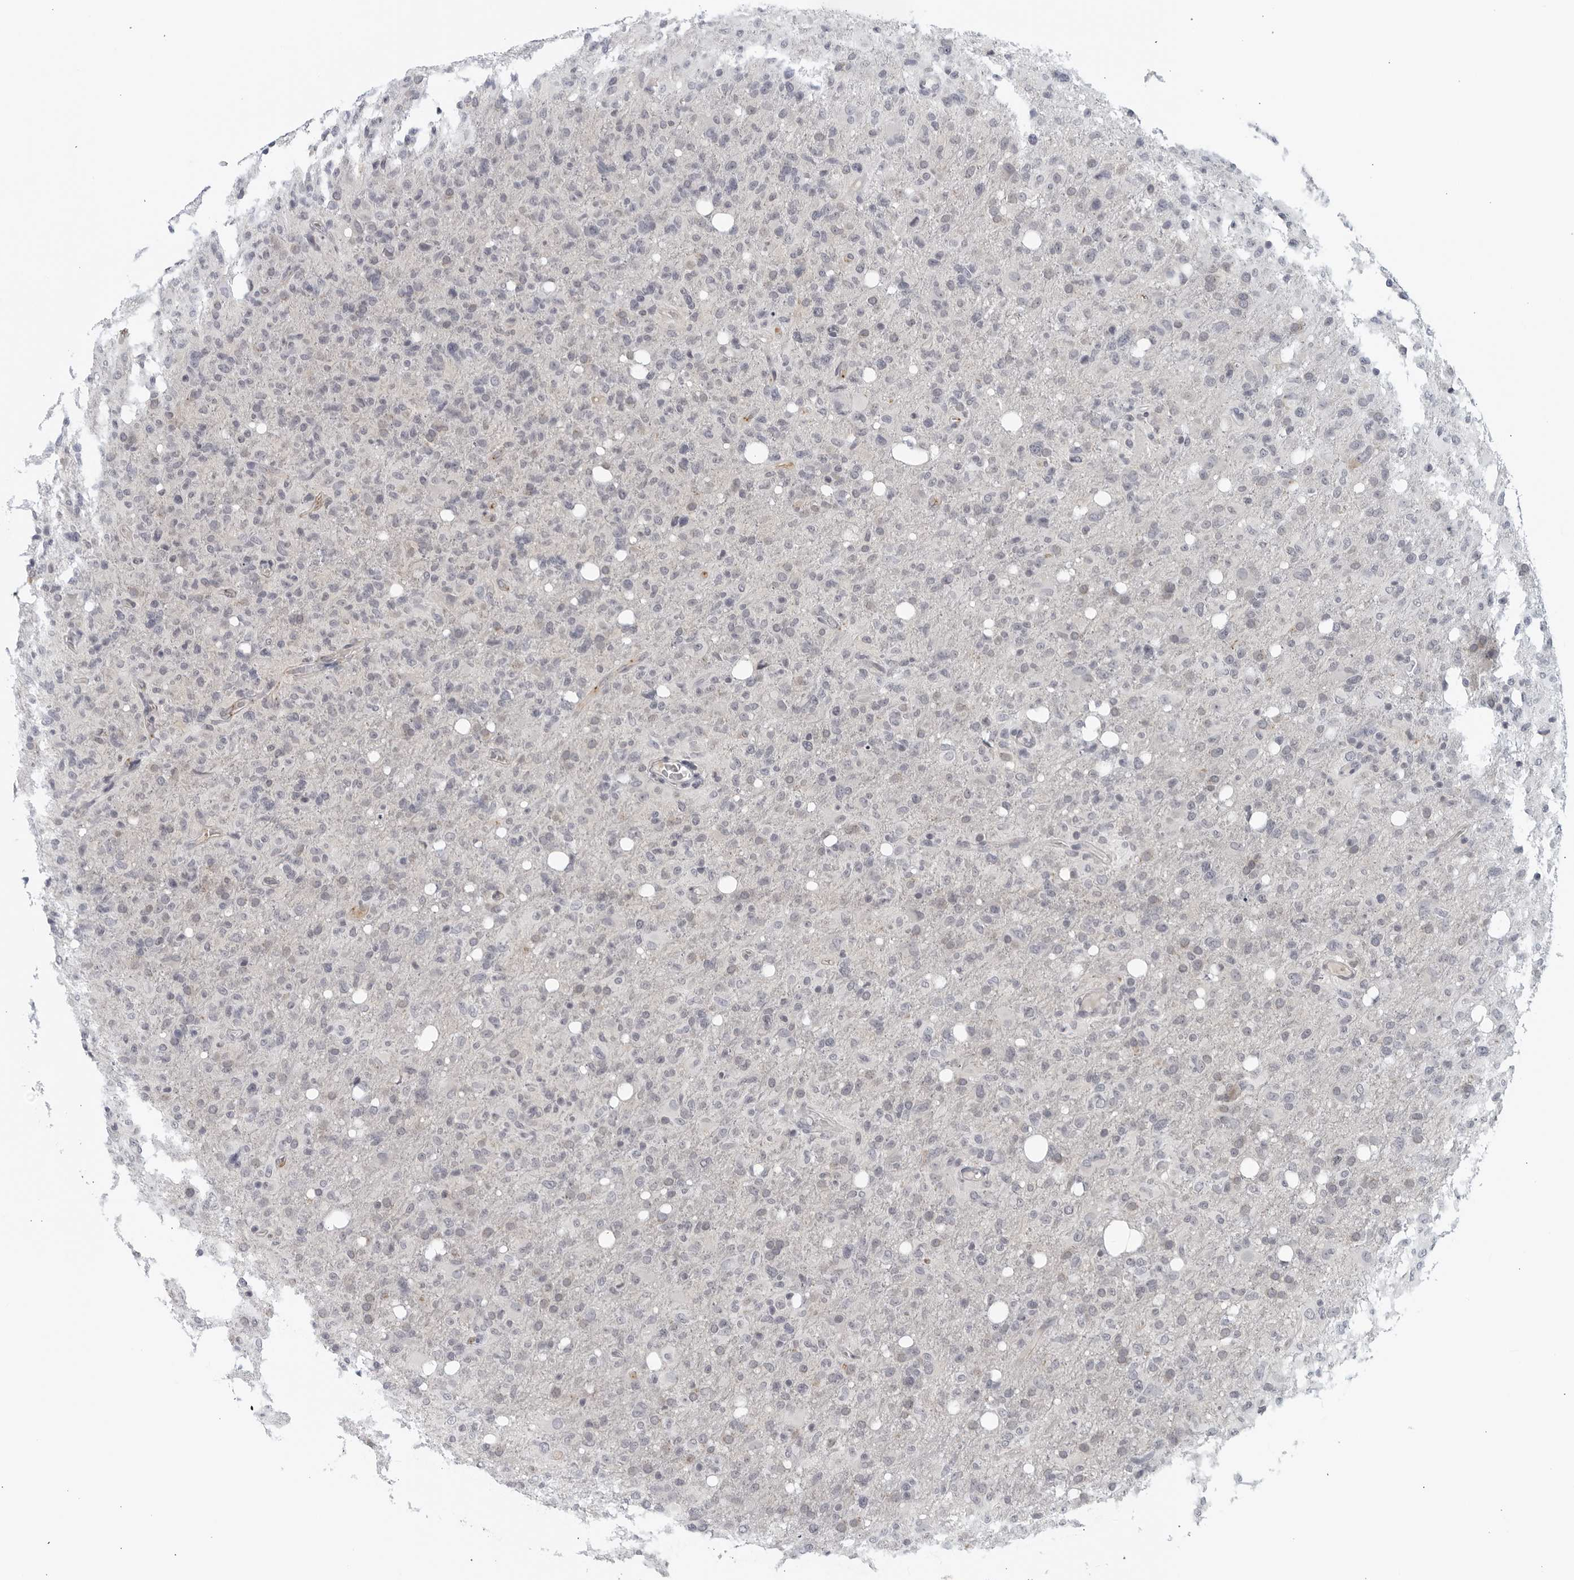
{"staining": {"intensity": "negative", "quantity": "none", "location": "none"}, "tissue": "glioma", "cell_type": "Tumor cells", "image_type": "cancer", "snomed": [{"axis": "morphology", "description": "Glioma, malignant, High grade"}, {"axis": "topography", "description": "Brain"}], "caption": "Tumor cells show no significant expression in glioma.", "gene": "MATN1", "patient": {"sex": "female", "age": 57}}